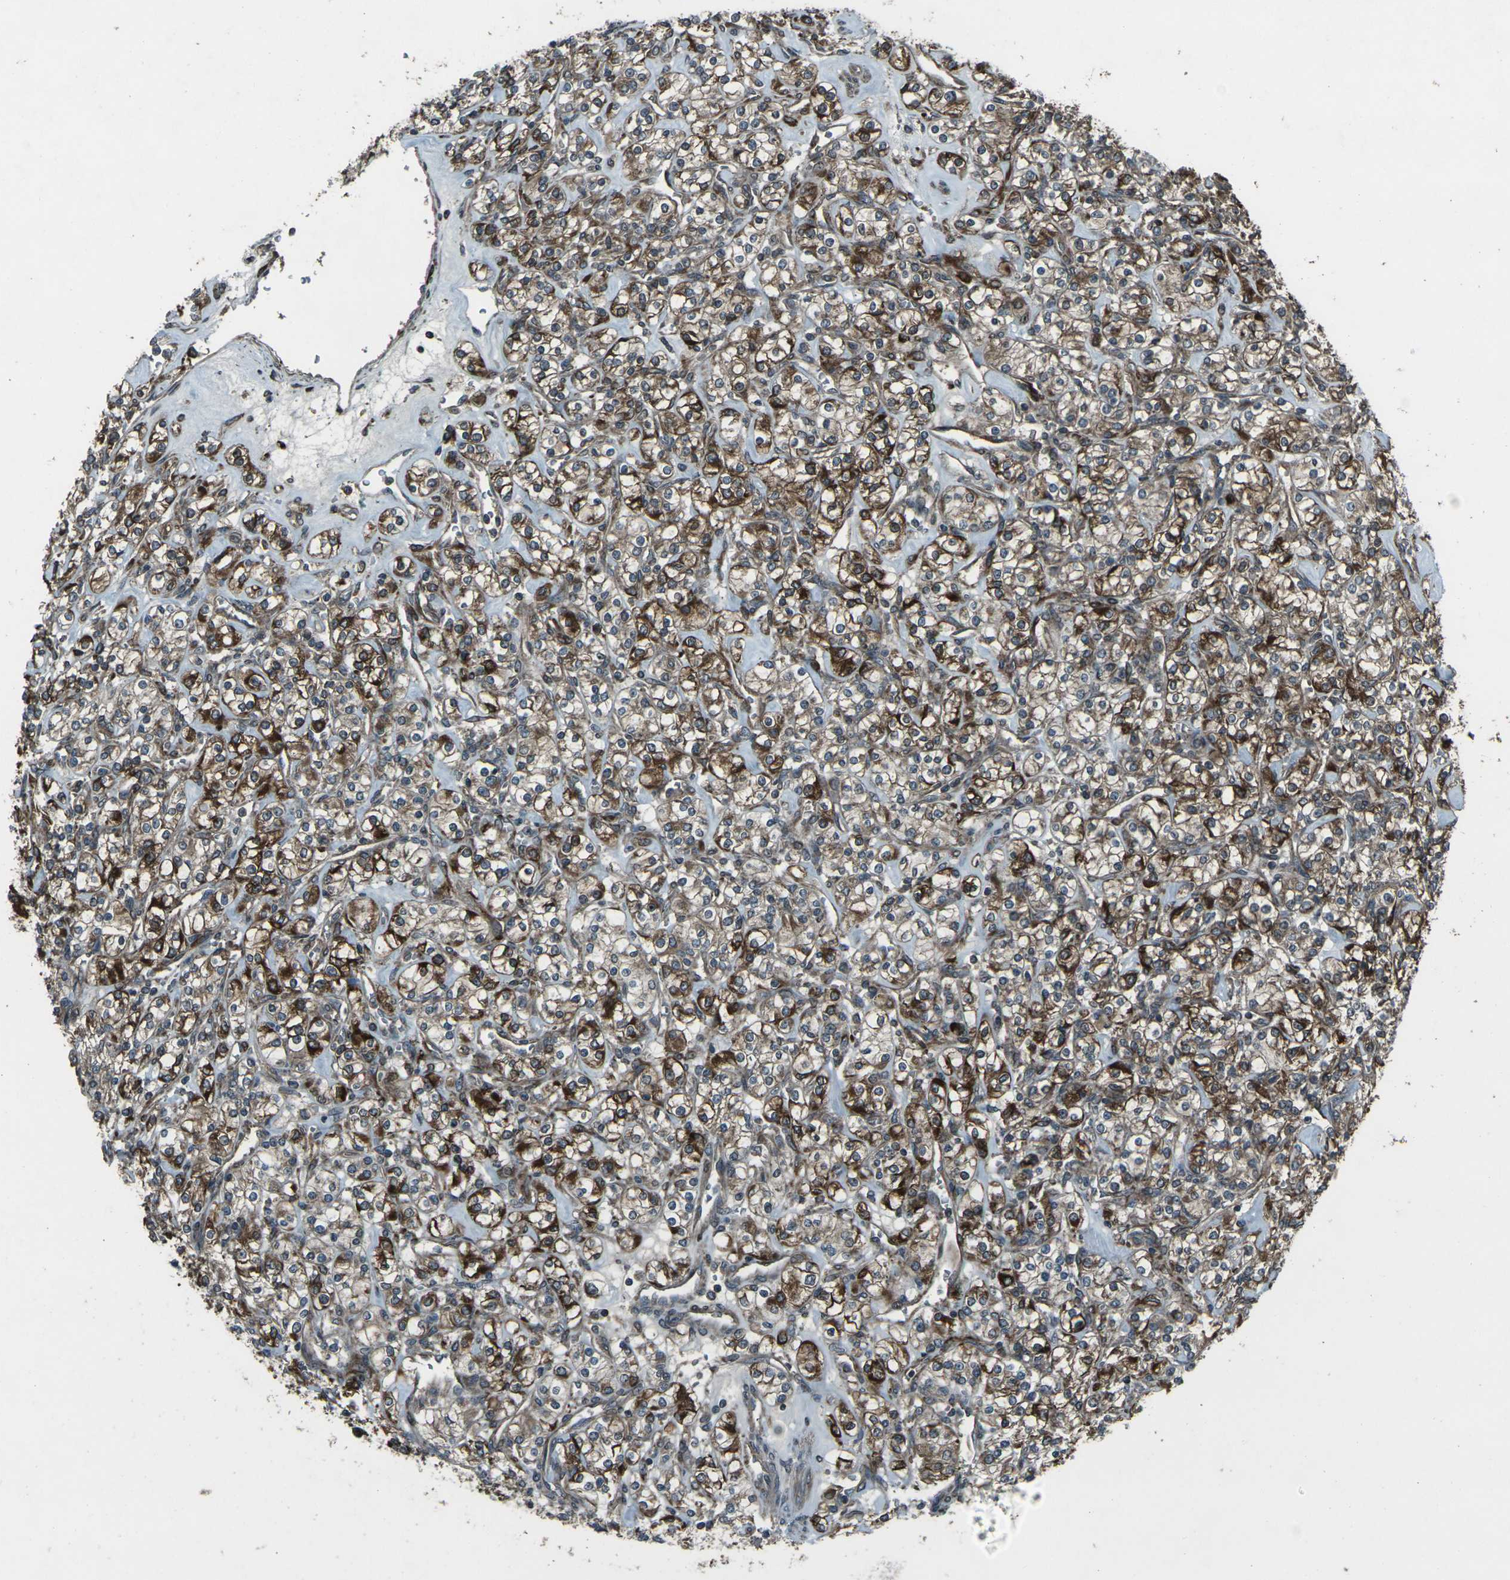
{"staining": {"intensity": "strong", "quantity": "25%-75%", "location": "cytoplasmic/membranous"}, "tissue": "renal cancer", "cell_type": "Tumor cells", "image_type": "cancer", "snomed": [{"axis": "morphology", "description": "Adenocarcinoma, NOS"}, {"axis": "topography", "description": "Kidney"}], "caption": "The histopathology image displays staining of renal adenocarcinoma, revealing strong cytoplasmic/membranous protein positivity (brown color) within tumor cells. The staining was performed using DAB (3,3'-diaminobenzidine), with brown indicating positive protein expression. Nuclei are stained blue with hematoxylin.", "gene": "LSMEM1", "patient": {"sex": "male", "age": 77}}